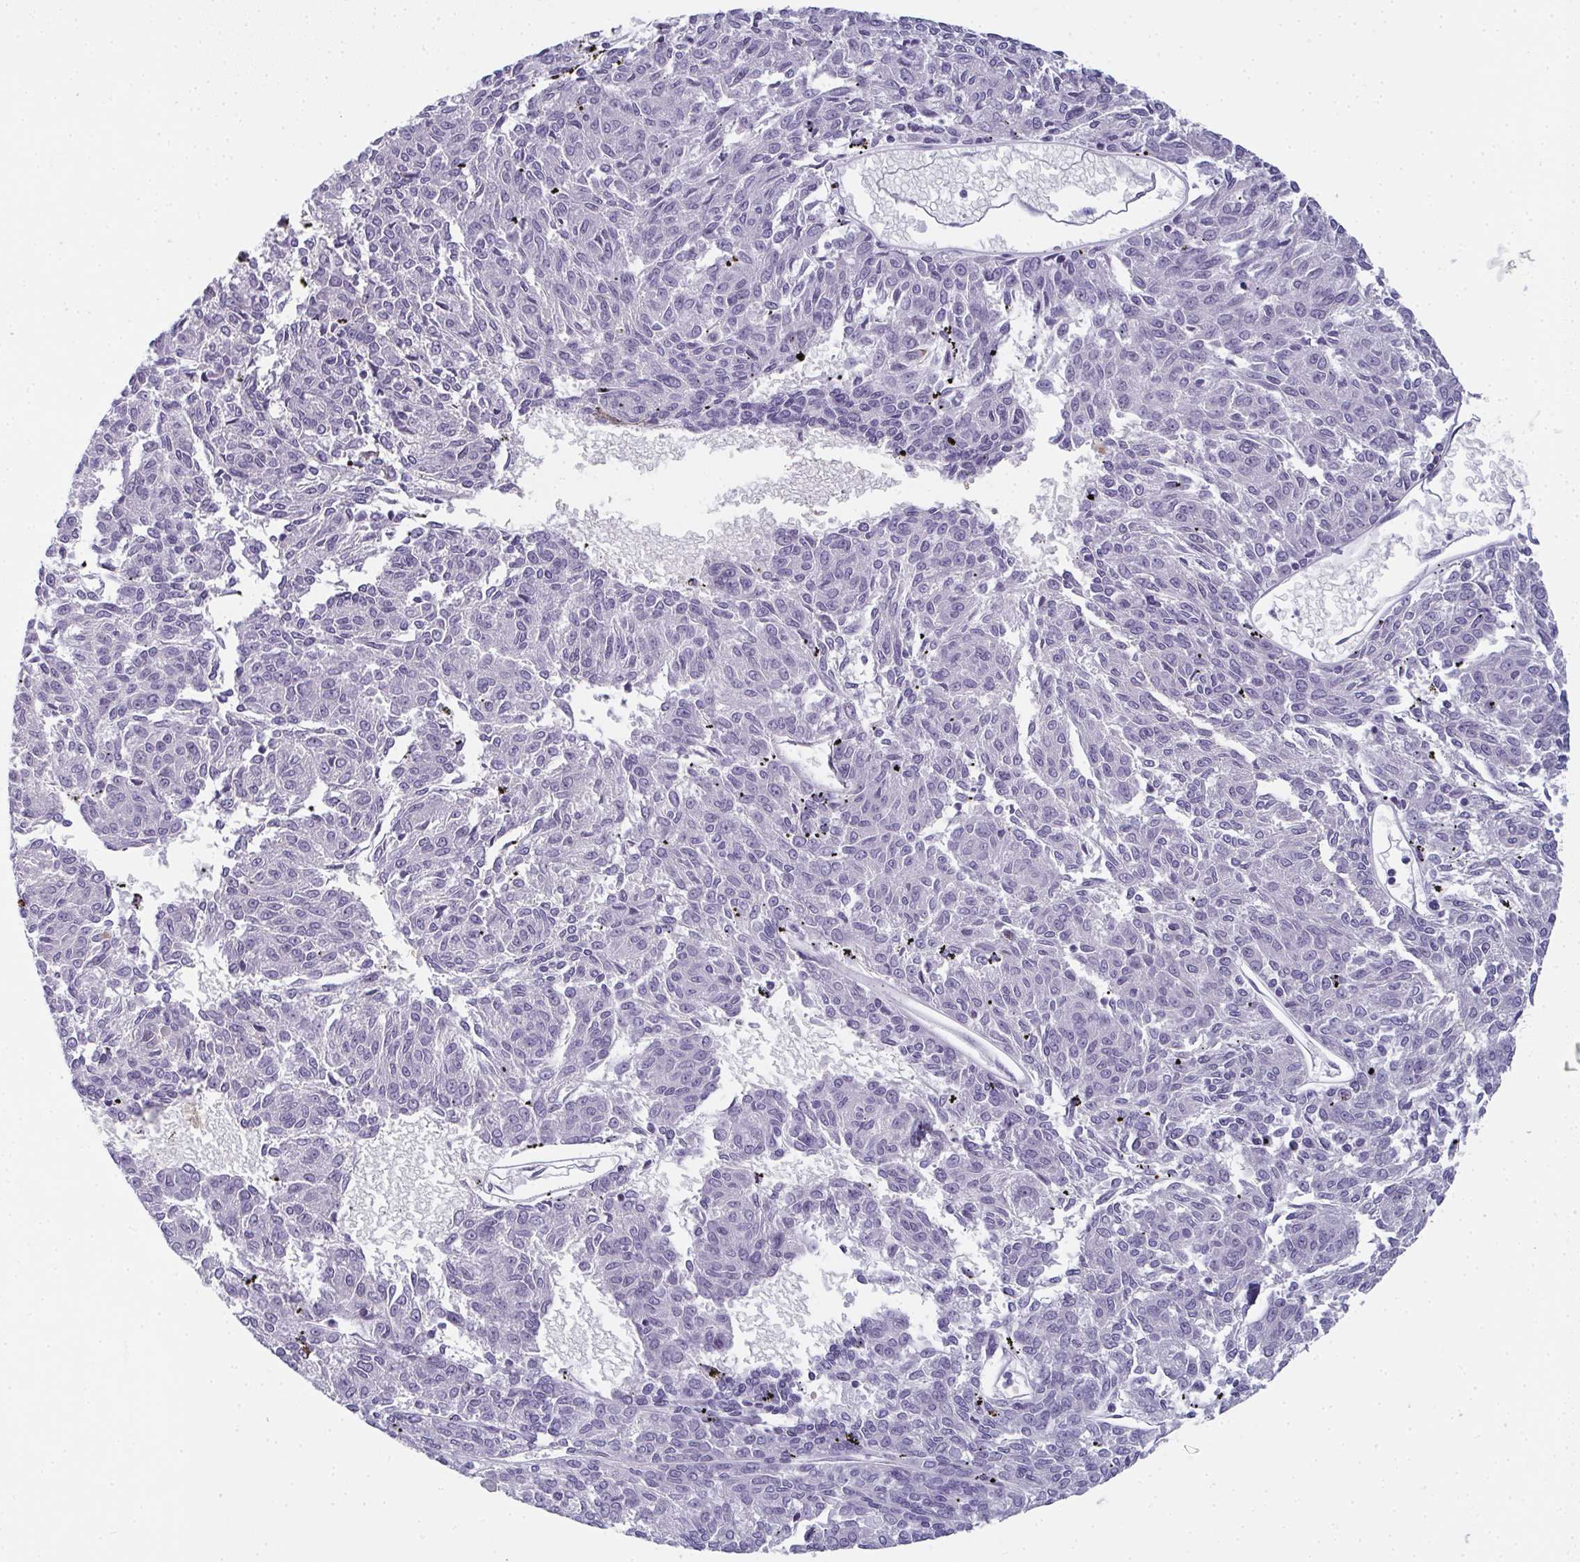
{"staining": {"intensity": "negative", "quantity": "none", "location": "none"}, "tissue": "melanoma", "cell_type": "Tumor cells", "image_type": "cancer", "snomed": [{"axis": "morphology", "description": "Malignant melanoma, NOS"}, {"axis": "topography", "description": "Skin"}], "caption": "Tumor cells show no significant protein staining in malignant melanoma. (DAB (3,3'-diaminobenzidine) immunohistochemistry with hematoxylin counter stain).", "gene": "SLC36A2", "patient": {"sex": "female", "age": 72}}